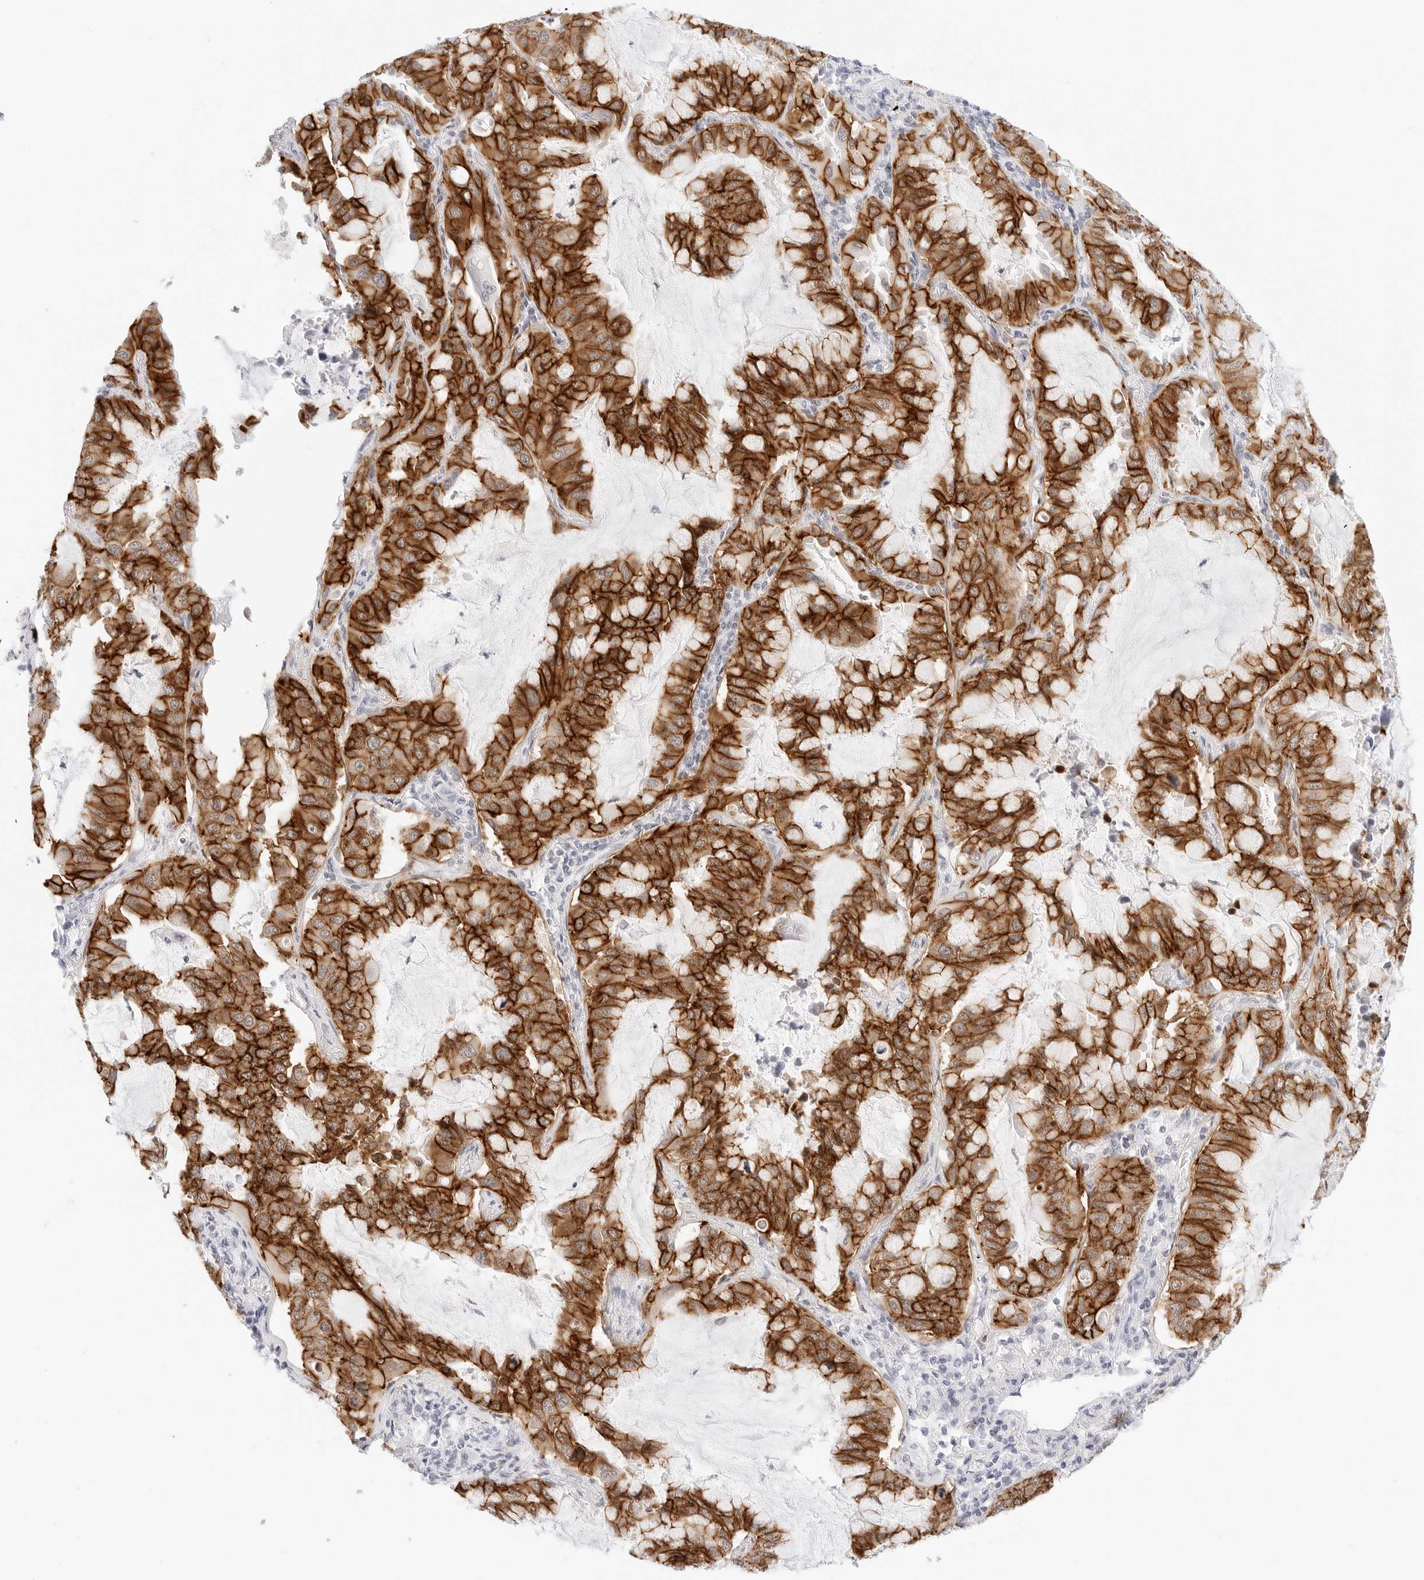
{"staining": {"intensity": "strong", "quantity": ">75%", "location": "cytoplasmic/membranous"}, "tissue": "lung cancer", "cell_type": "Tumor cells", "image_type": "cancer", "snomed": [{"axis": "morphology", "description": "Adenocarcinoma, NOS"}, {"axis": "topography", "description": "Lung"}], "caption": "Lung cancer was stained to show a protein in brown. There is high levels of strong cytoplasmic/membranous staining in approximately >75% of tumor cells.", "gene": "CDH1", "patient": {"sex": "male", "age": 64}}